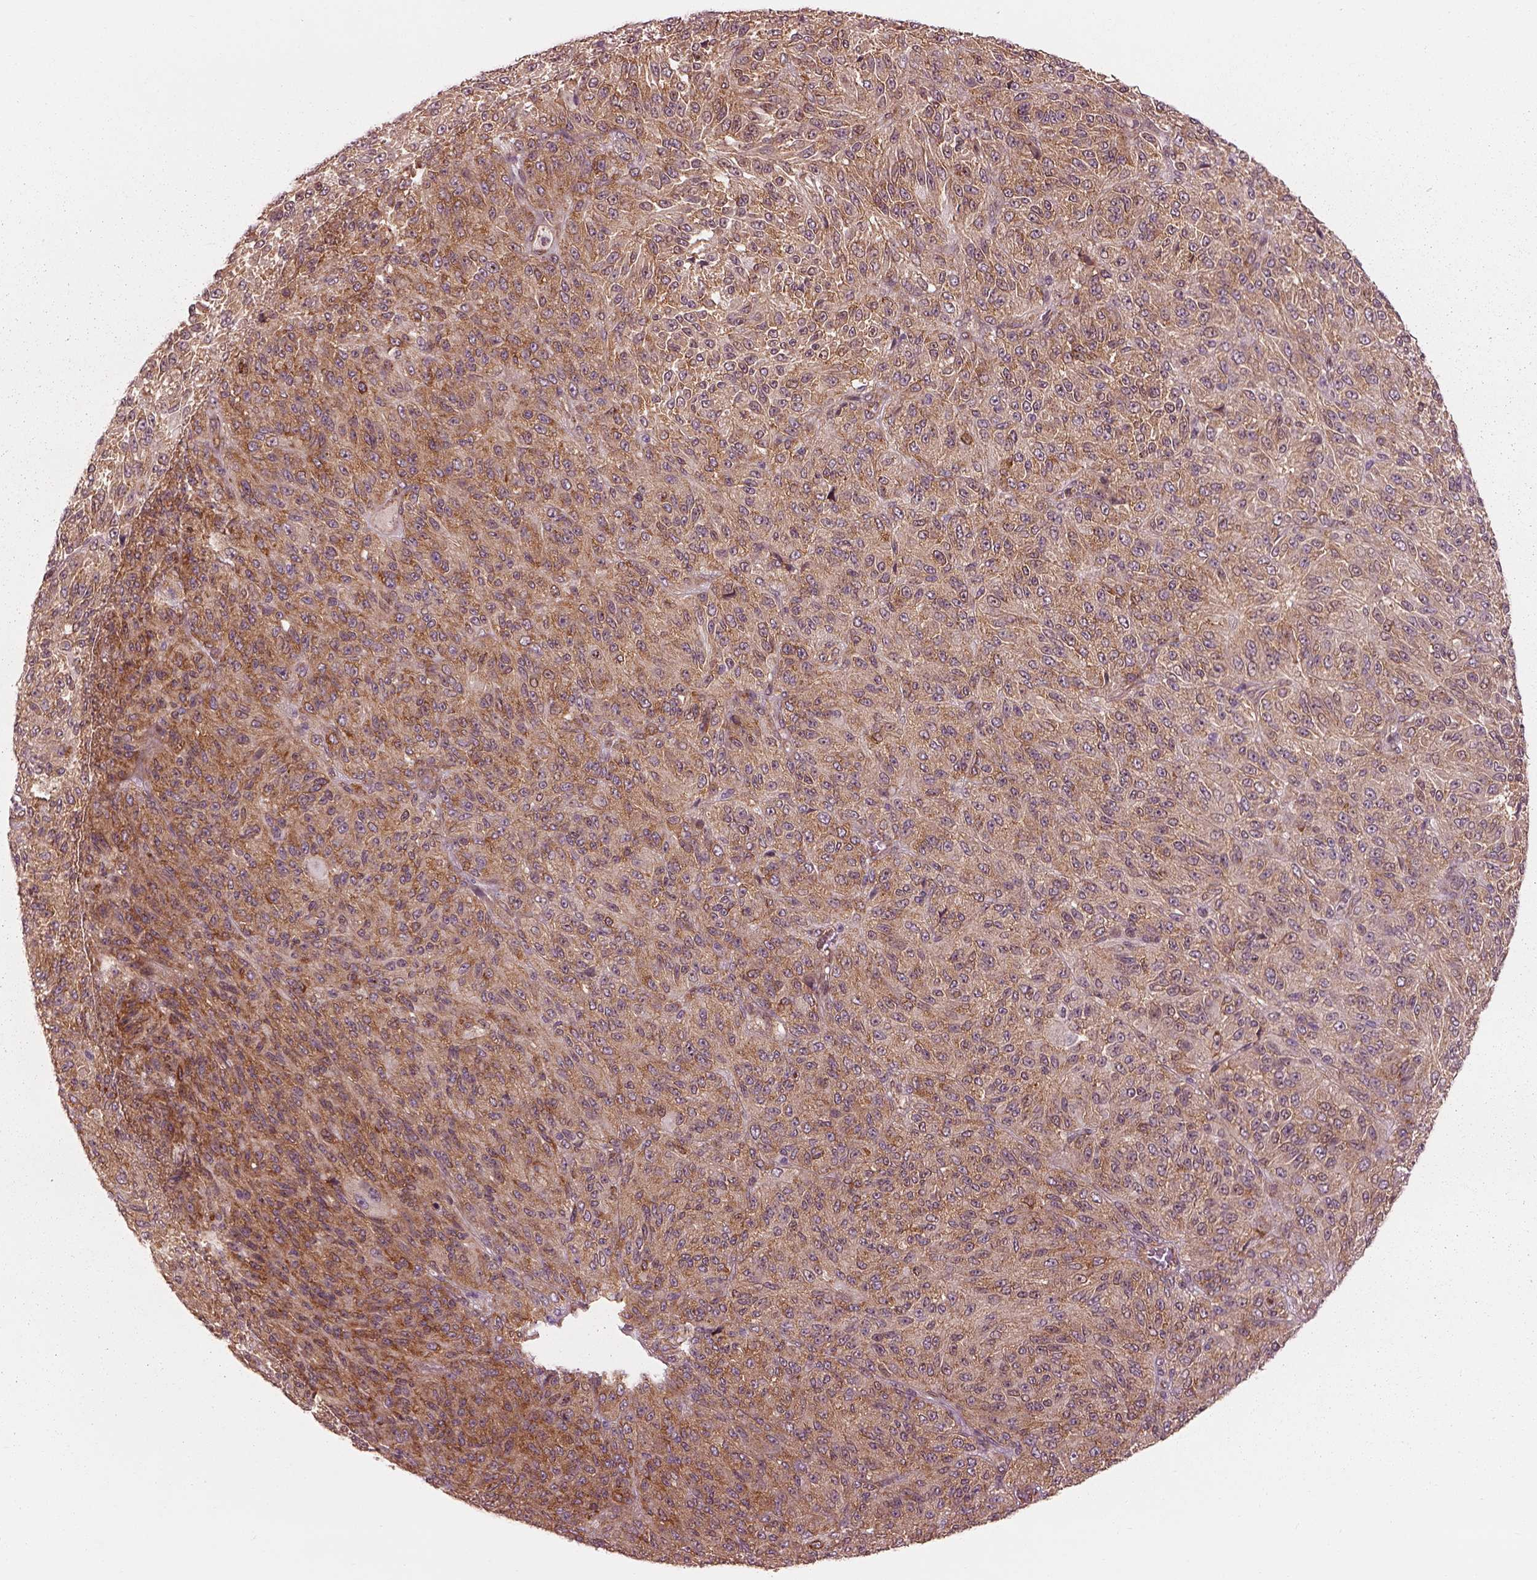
{"staining": {"intensity": "moderate", "quantity": ">75%", "location": "cytoplasmic/membranous"}, "tissue": "melanoma", "cell_type": "Tumor cells", "image_type": "cancer", "snomed": [{"axis": "morphology", "description": "Malignant melanoma, Metastatic site"}, {"axis": "topography", "description": "Brain"}], "caption": "Protein expression analysis of malignant melanoma (metastatic site) demonstrates moderate cytoplasmic/membranous positivity in about >75% of tumor cells. Using DAB (3,3'-diaminobenzidine) (brown) and hematoxylin (blue) stains, captured at high magnification using brightfield microscopy.", "gene": "LSM14A", "patient": {"sex": "female", "age": 56}}